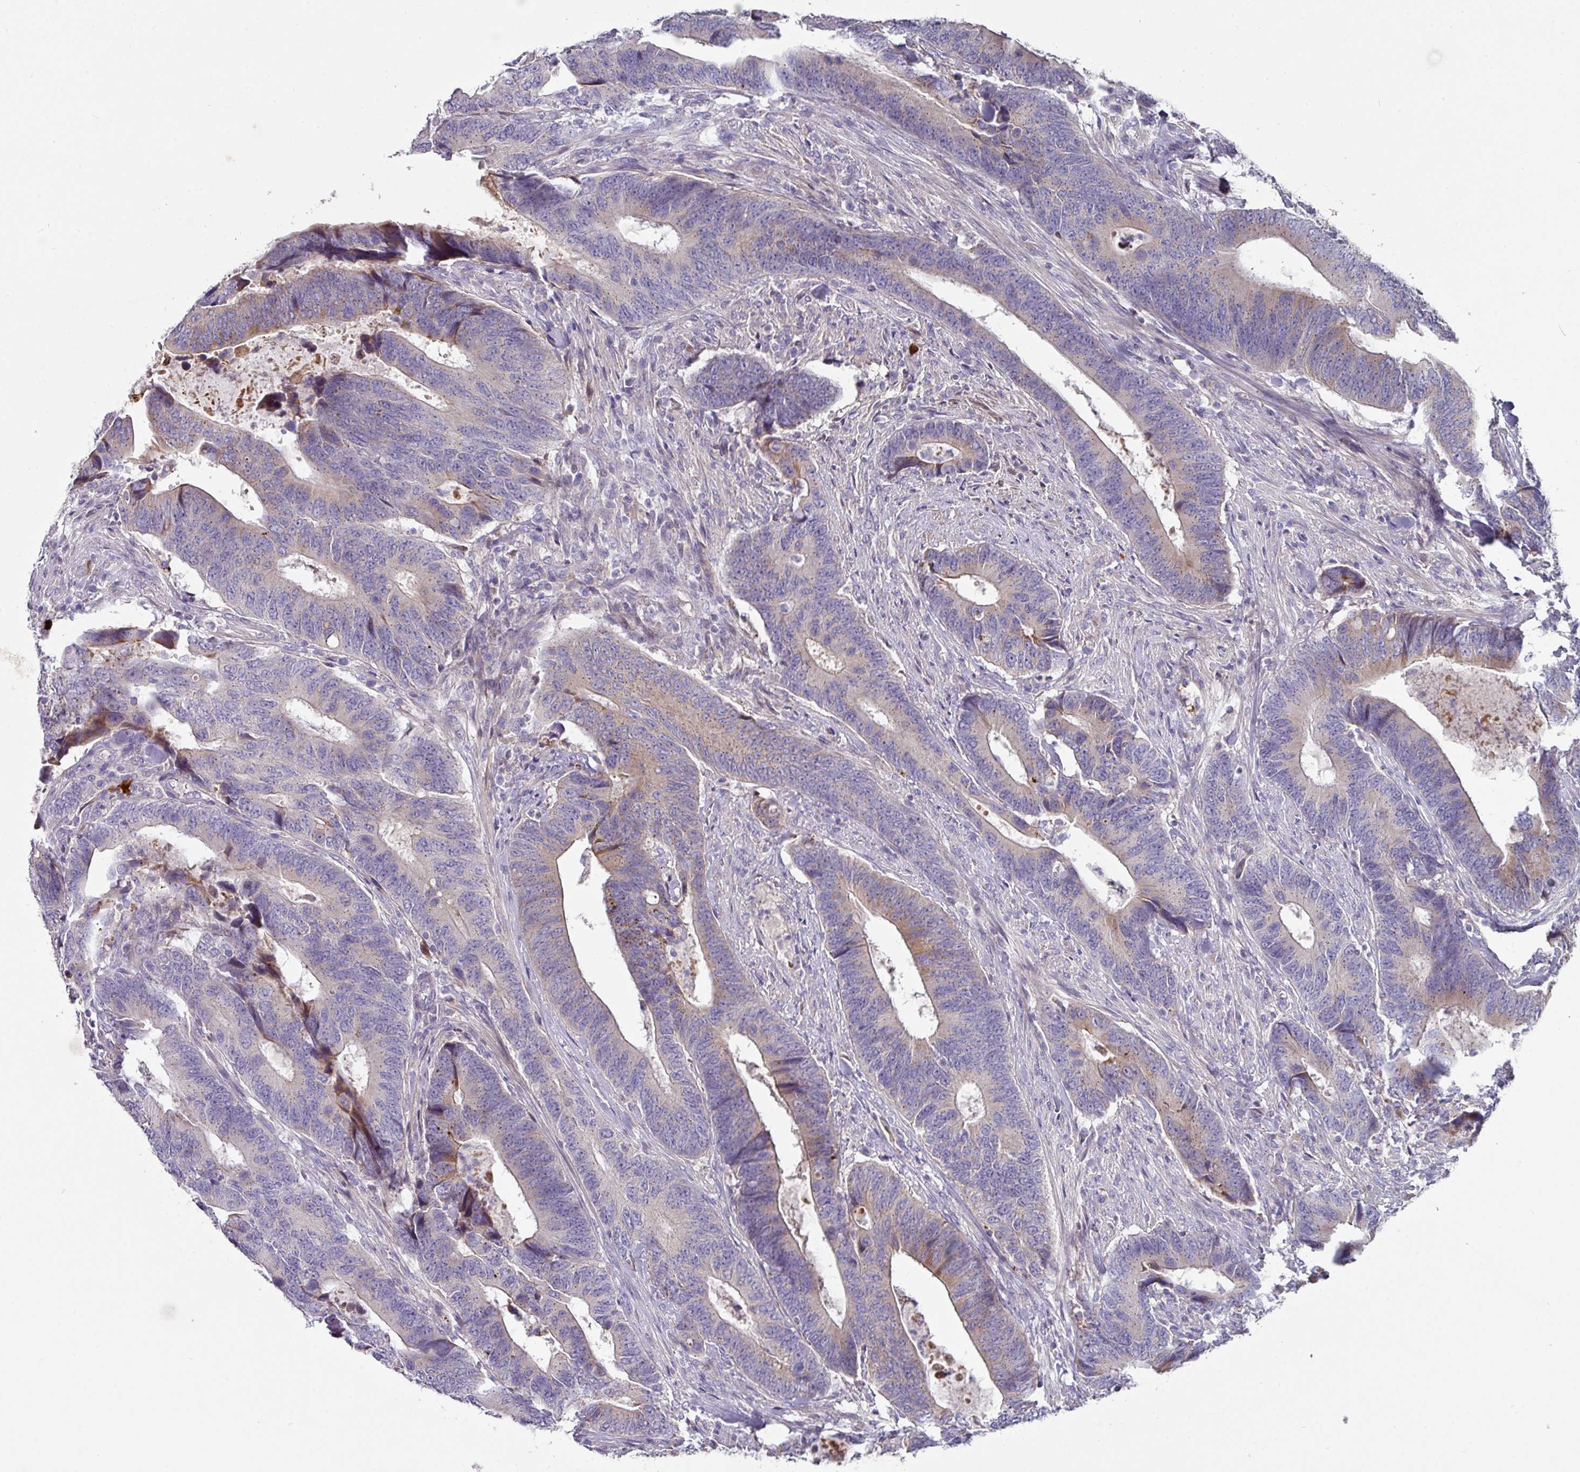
{"staining": {"intensity": "weak", "quantity": "<25%", "location": "cytoplasmic/membranous"}, "tissue": "colorectal cancer", "cell_type": "Tumor cells", "image_type": "cancer", "snomed": [{"axis": "morphology", "description": "Adenocarcinoma, NOS"}, {"axis": "topography", "description": "Colon"}], "caption": "There is no significant positivity in tumor cells of colorectal adenocarcinoma.", "gene": "IL4R", "patient": {"sex": "male", "age": 87}}